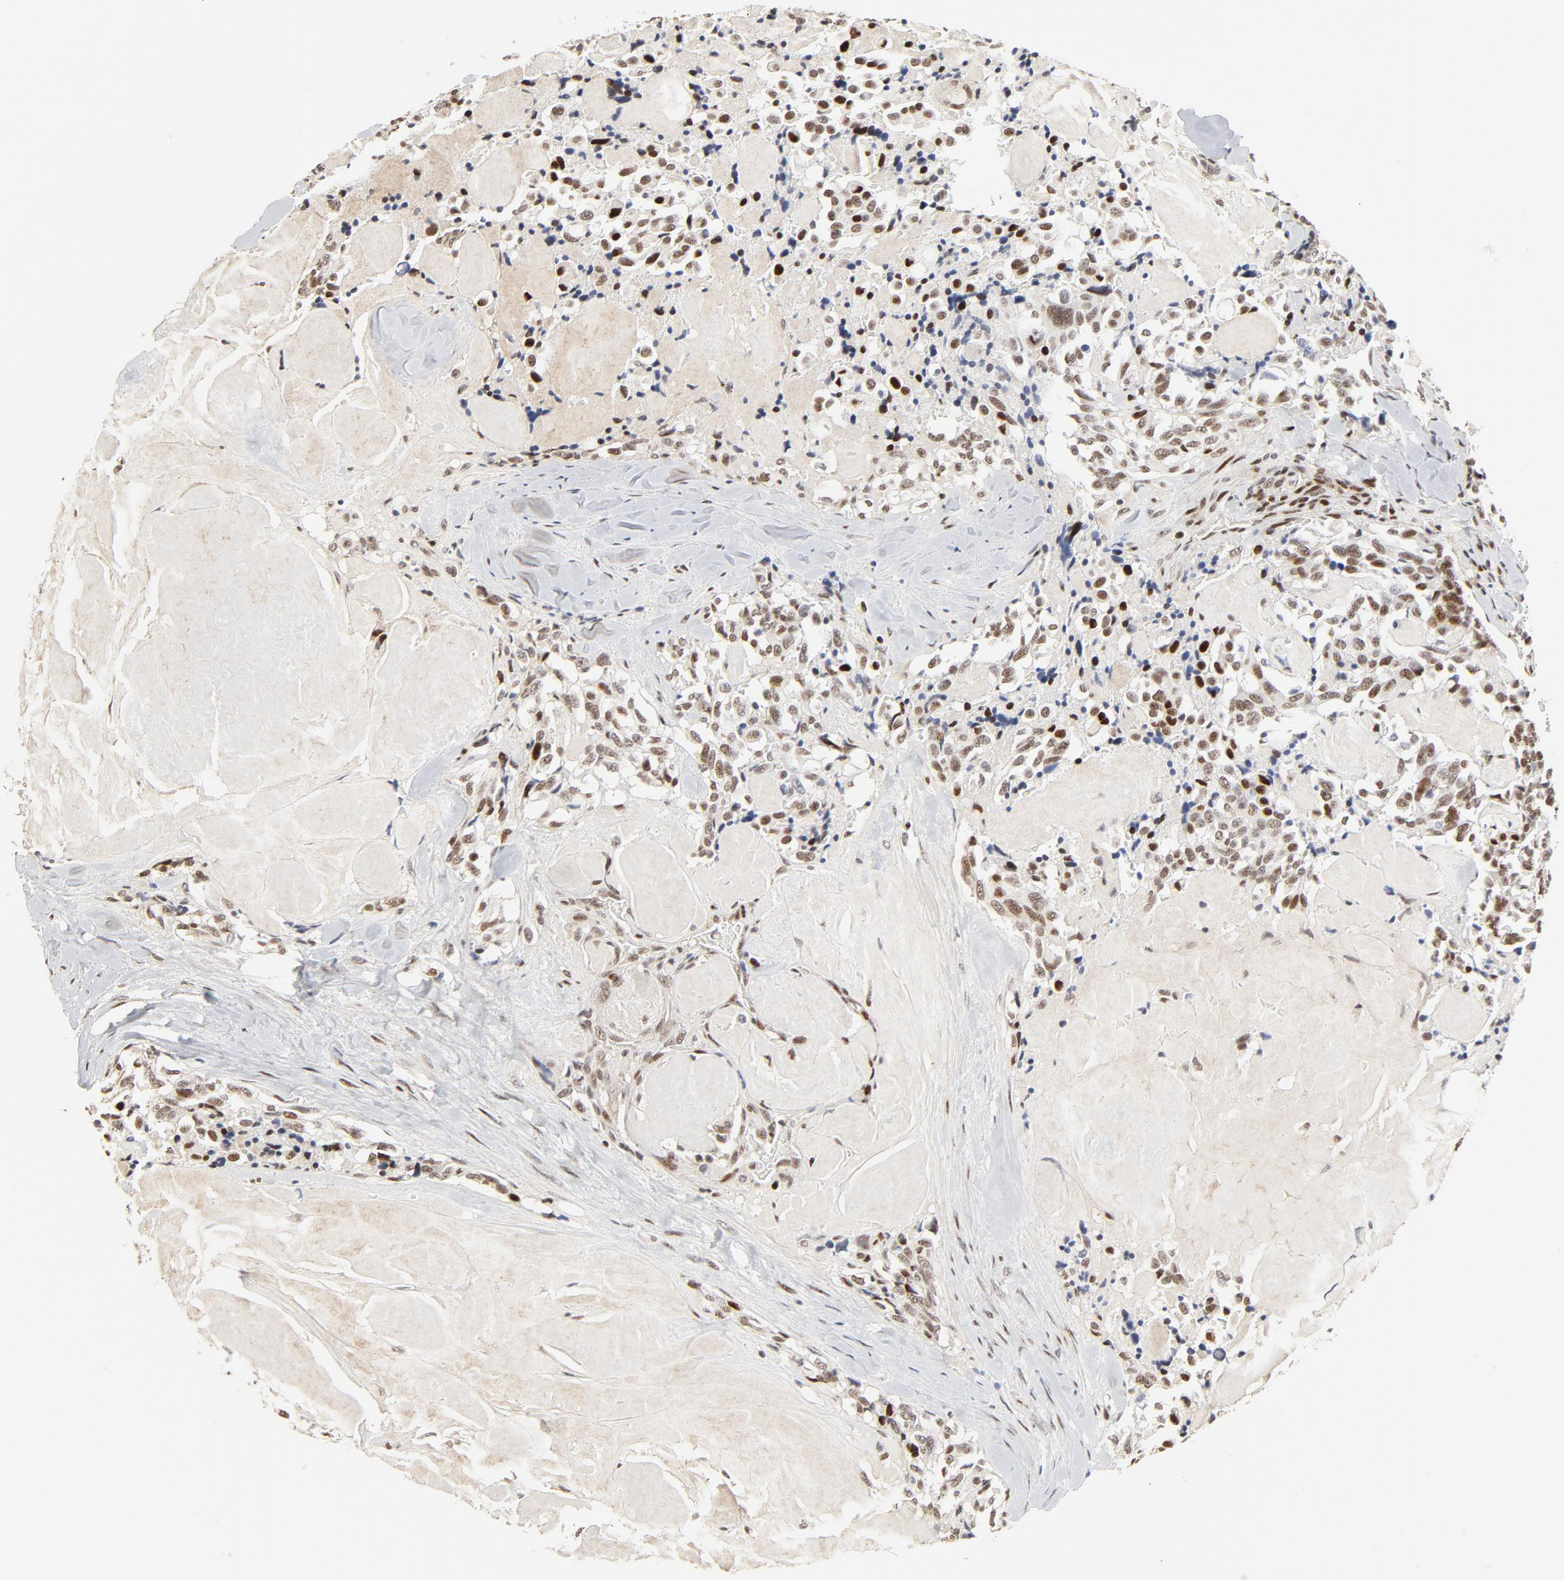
{"staining": {"intensity": "moderate", "quantity": ">75%", "location": "nuclear"}, "tissue": "thyroid cancer", "cell_type": "Tumor cells", "image_type": "cancer", "snomed": [{"axis": "morphology", "description": "Carcinoma, NOS"}, {"axis": "topography", "description": "Thyroid gland"}], "caption": "Protein staining of thyroid carcinoma tissue demonstrates moderate nuclear staining in approximately >75% of tumor cells. The protein of interest is stained brown, and the nuclei are stained in blue (DAB IHC with brightfield microscopy, high magnification).", "gene": "GTF2I", "patient": {"sex": "female", "age": 77}}